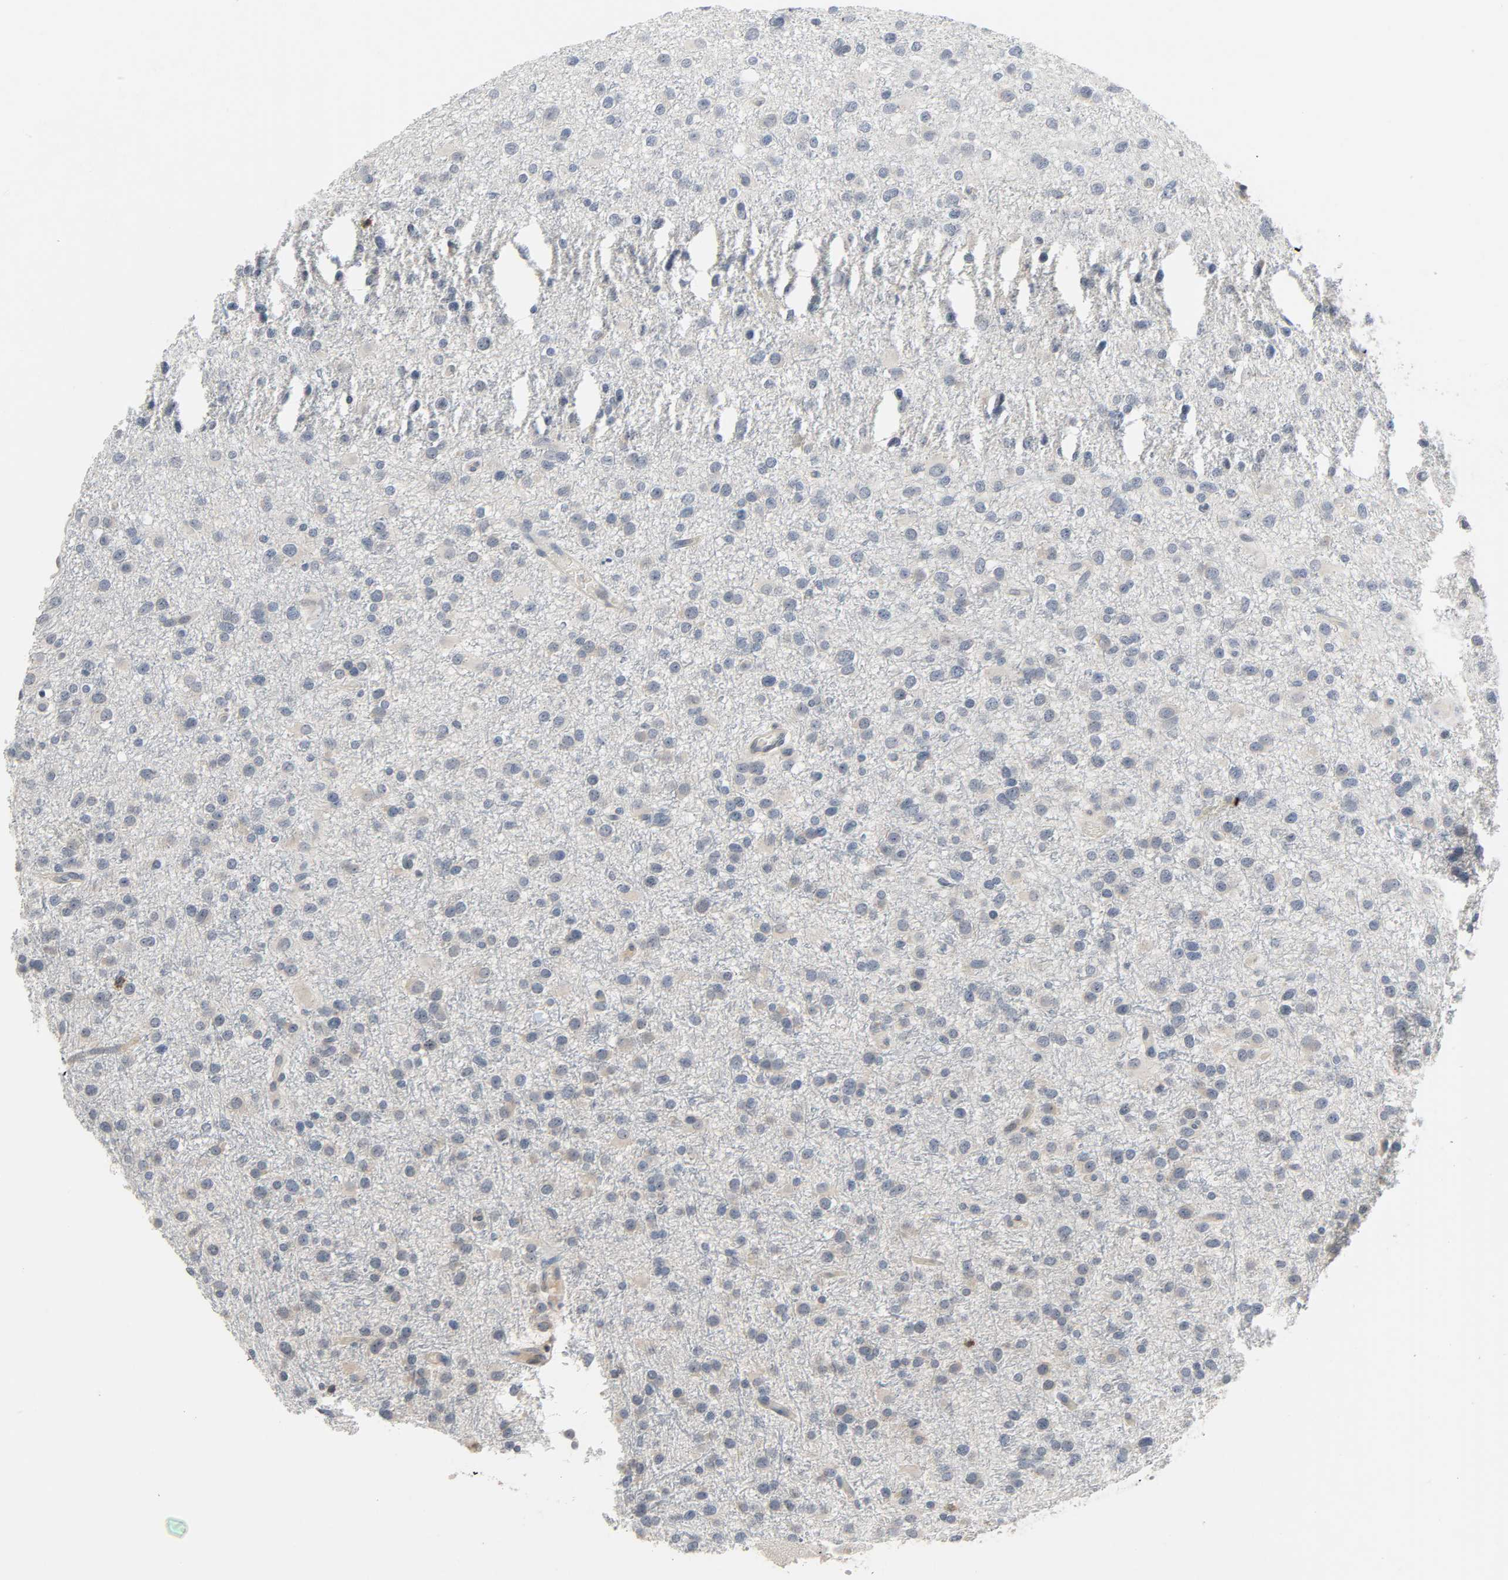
{"staining": {"intensity": "weak", "quantity": "25%-75%", "location": "cytoplasmic/membranous"}, "tissue": "glioma", "cell_type": "Tumor cells", "image_type": "cancer", "snomed": [{"axis": "morphology", "description": "Glioma, malignant, Low grade"}, {"axis": "topography", "description": "Brain"}], "caption": "A high-resolution micrograph shows immunohistochemistry staining of malignant low-grade glioma, which displays weak cytoplasmic/membranous staining in approximately 25%-75% of tumor cells.", "gene": "CD4", "patient": {"sex": "male", "age": 42}}